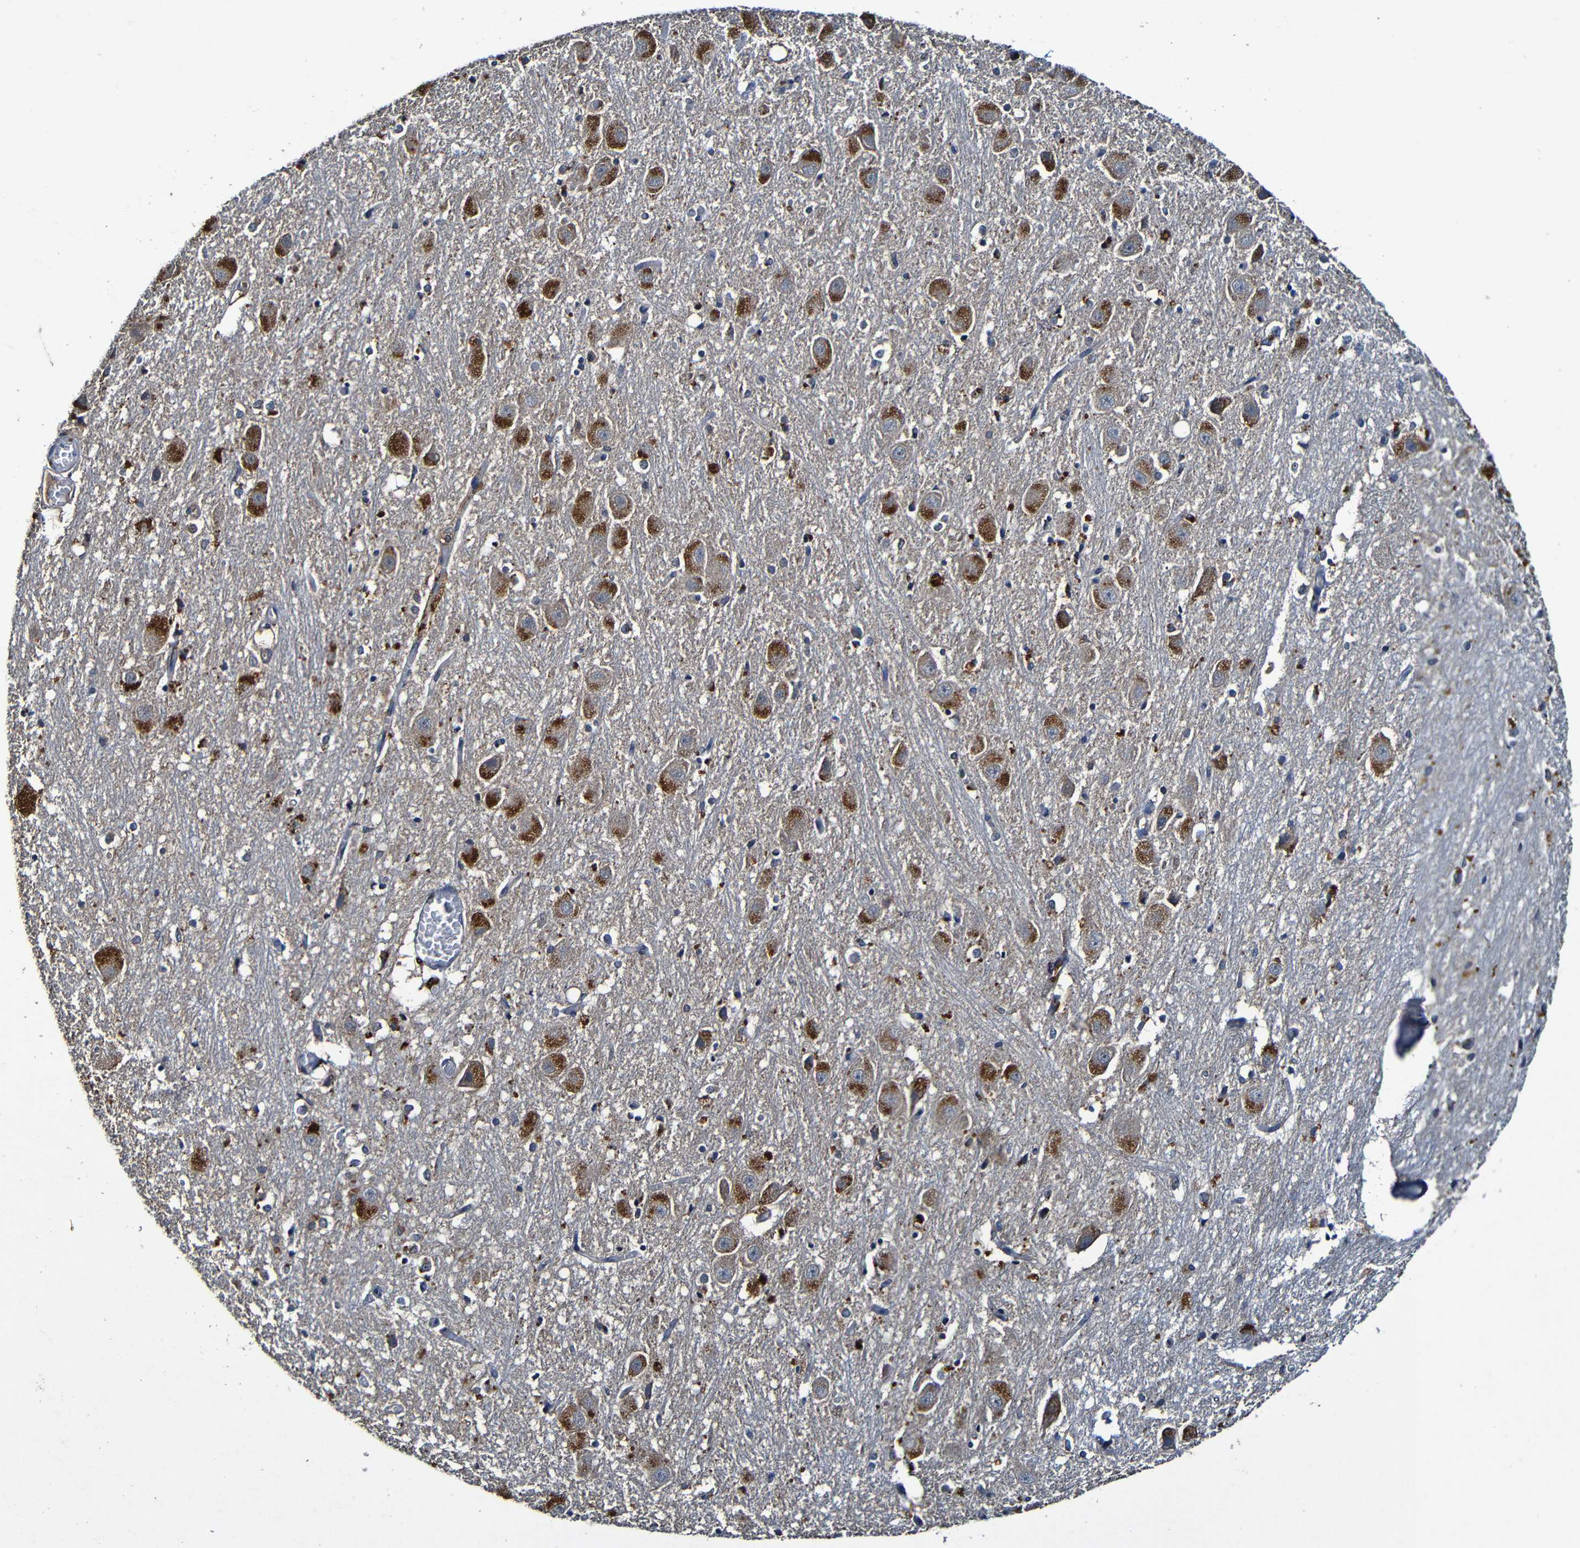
{"staining": {"intensity": "negative", "quantity": "none", "location": "none"}, "tissue": "hippocampus", "cell_type": "Glial cells", "image_type": "normal", "snomed": [{"axis": "morphology", "description": "Normal tissue, NOS"}, {"axis": "topography", "description": "Hippocampus"}], "caption": "Immunohistochemical staining of benign hippocampus demonstrates no significant staining in glial cells.", "gene": "LRRC70", "patient": {"sex": "female", "age": 19}}